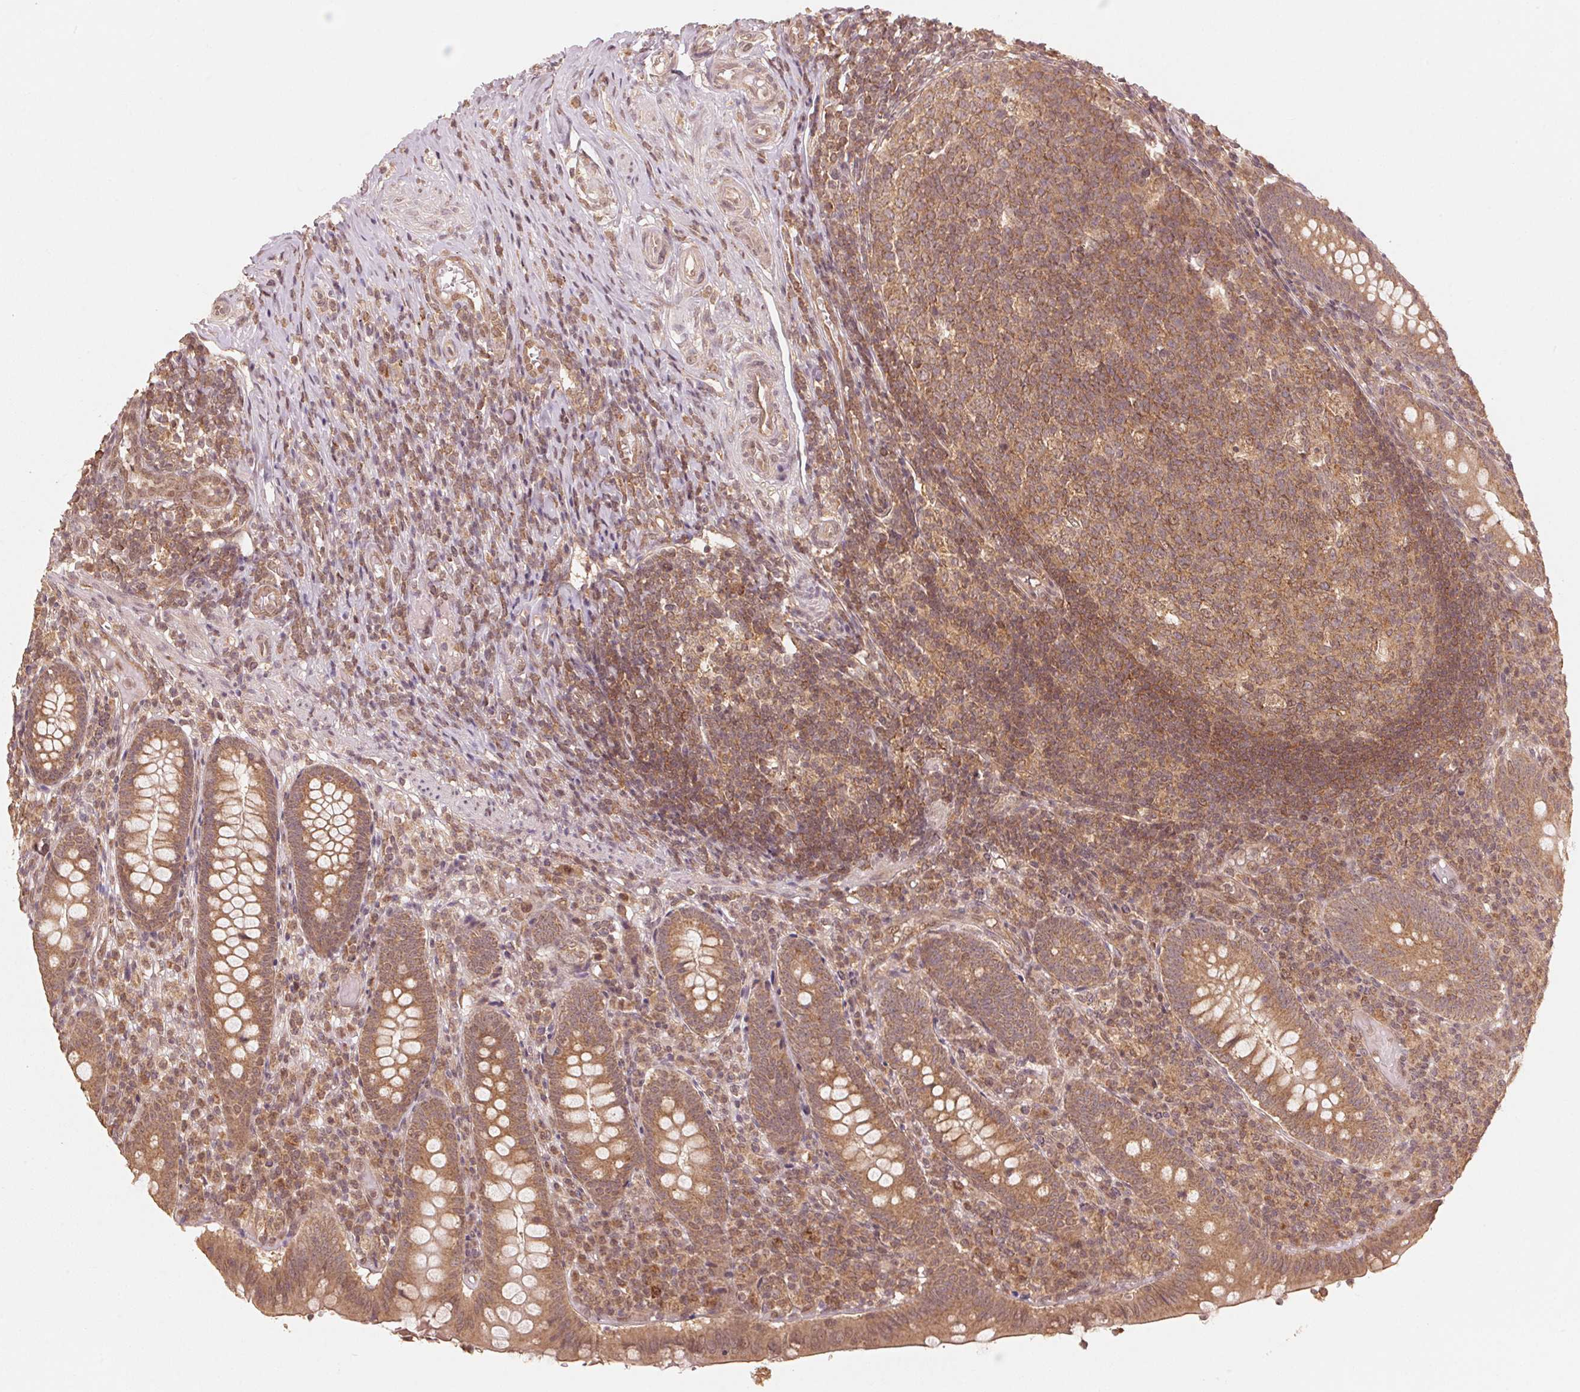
{"staining": {"intensity": "moderate", "quantity": ">75%", "location": "cytoplasmic/membranous"}, "tissue": "appendix", "cell_type": "Glandular cells", "image_type": "normal", "snomed": [{"axis": "morphology", "description": "Normal tissue, NOS"}, {"axis": "topography", "description": "Appendix"}], "caption": "Glandular cells reveal medium levels of moderate cytoplasmic/membranous staining in approximately >75% of cells in normal appendix.", "gene": "C2orf73", "patient": {"sex": "male", "age": 18}}